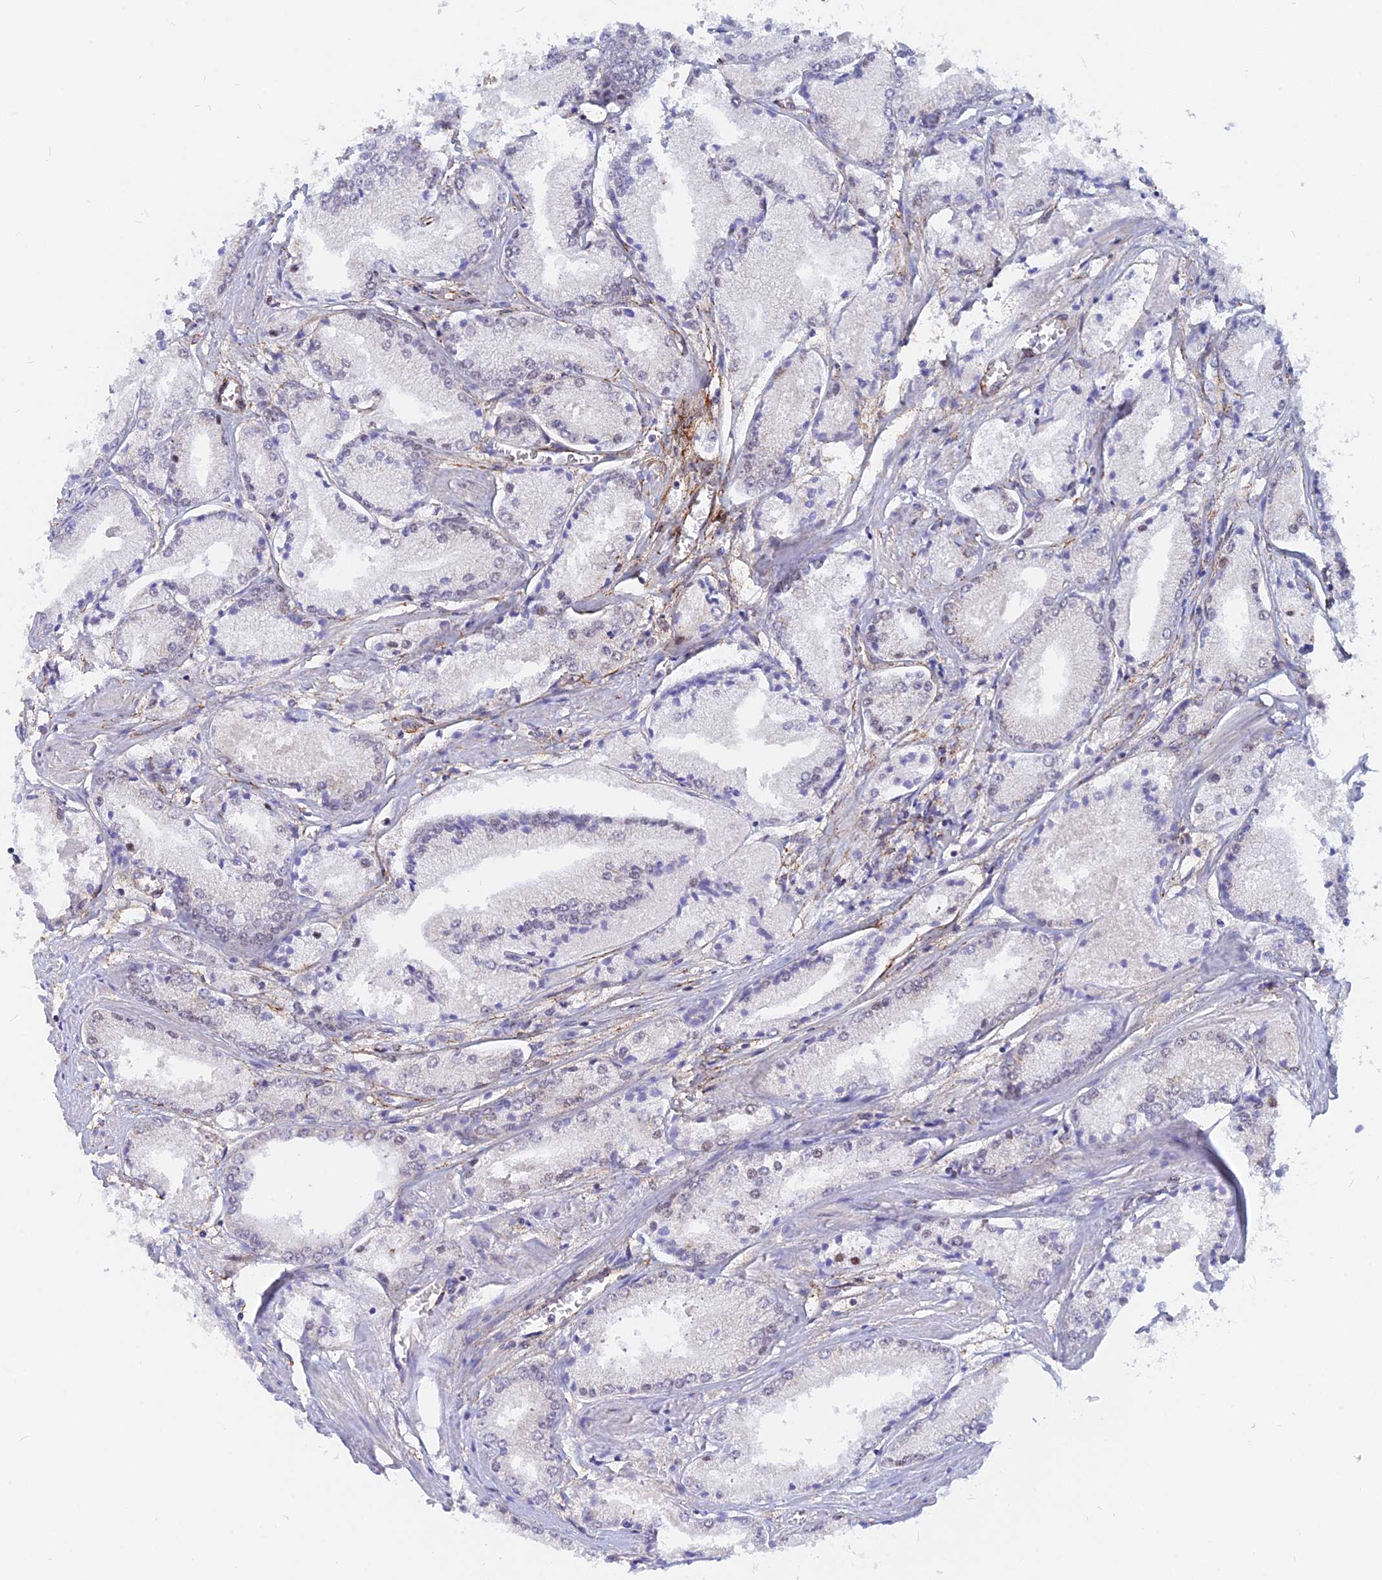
{"staining": {"intensity": "negative", "quantity": "none", "location": "none"}, "tissue": "prostate cancer", "cell_type": "Tumor cells", "image_type": "cancer", "snomed": [{"axis": "morphology", "description": "Adenocarcinoma, Low grade"}, {"axis": "topography", "description": "Prostate"}], "caption": "The photomicrograph displays no significant positivity in tumor cells of low-grade adenocarcinoma (prostate). Brightfield microscopy of immunohistochemistry stained with DAB (3,3'-diaminobenzidine) (brown) and hematoxylin (blue), captured at high magnification.", "gene": "VSTM2L", "patient": {"sex": "male", "age": 60}}